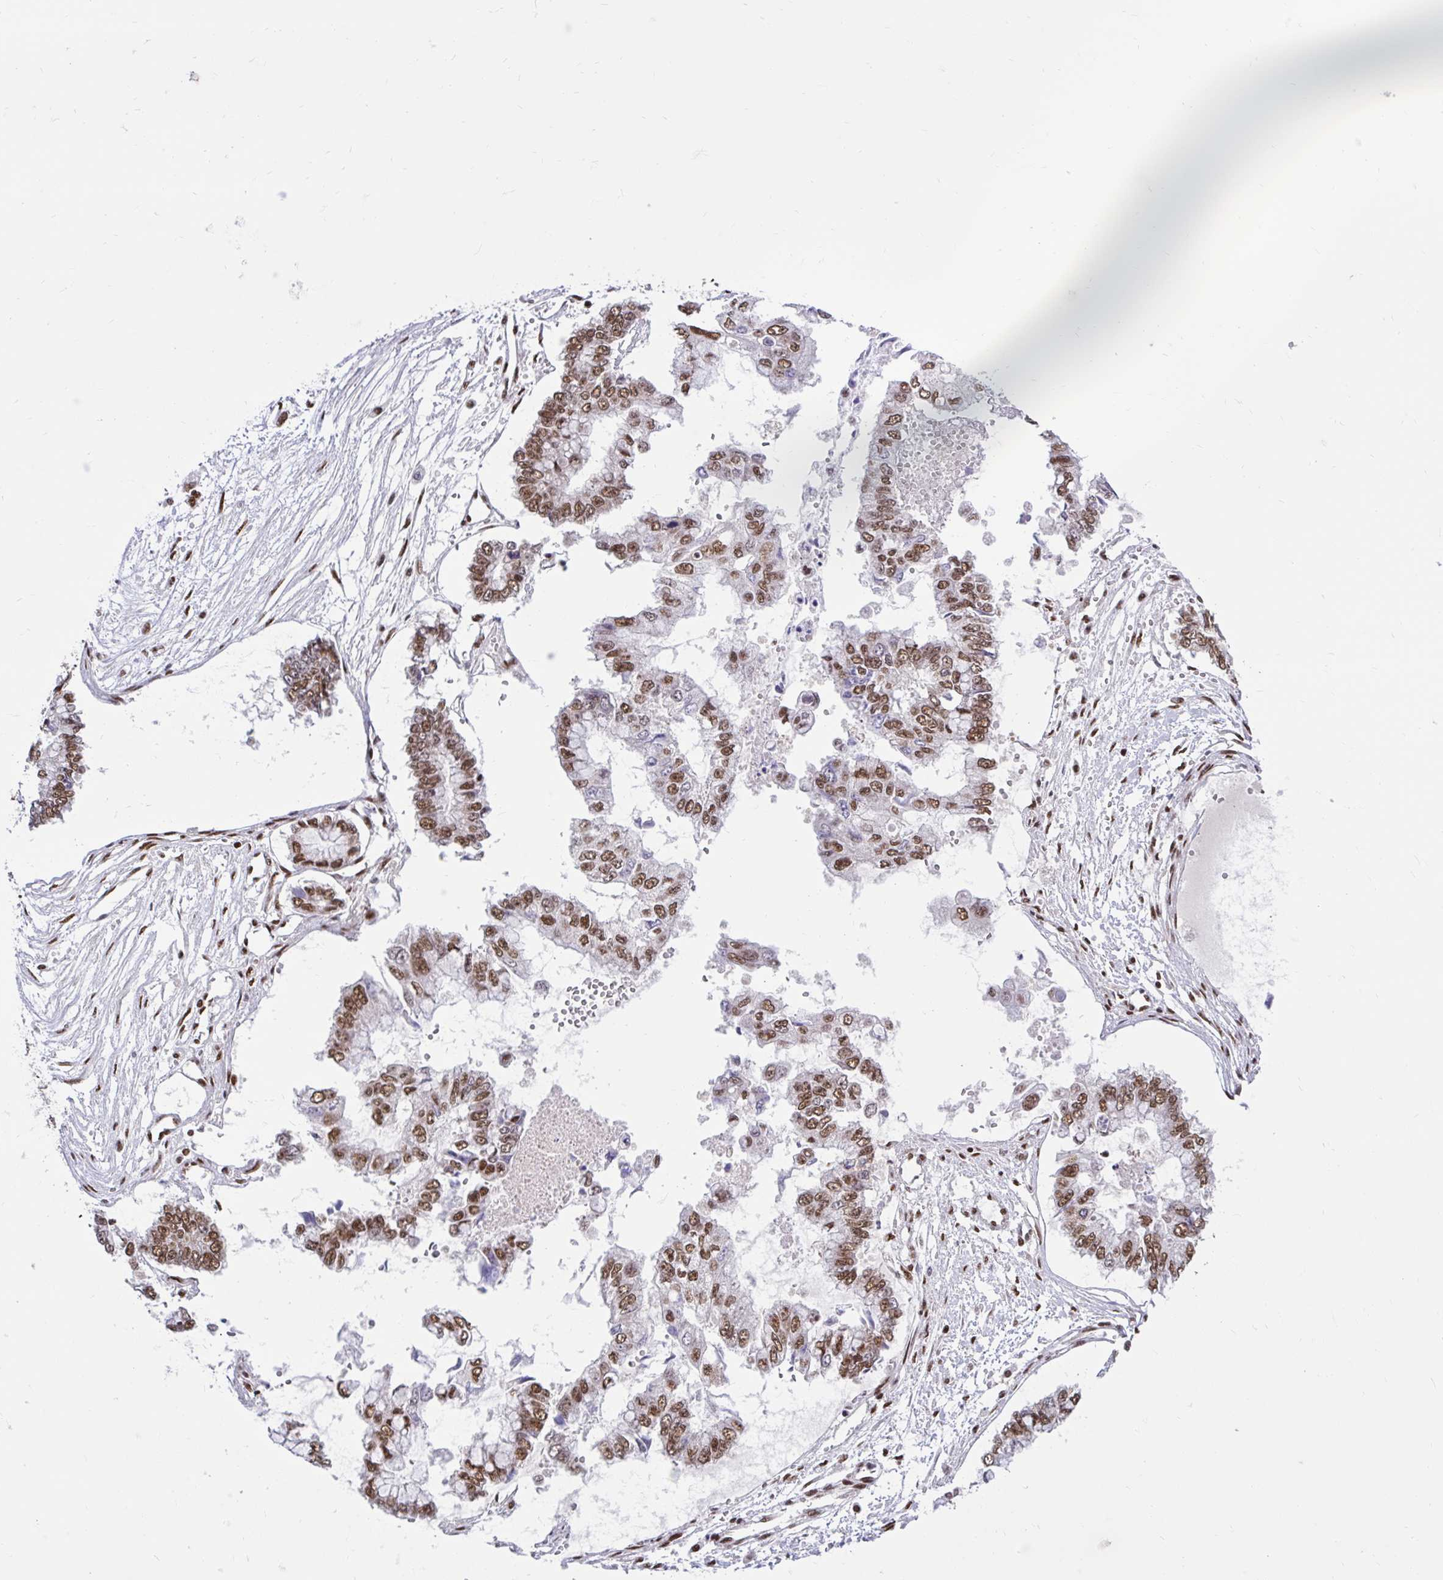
{"staining": {"intensity": "moderate", "quantity": ">75%", "location": "nuclear"}, "tissue": "ovarian cancer", "cell_type": "Tumor cells", "image_type": "cancer", "snomed": [{"axis": "morphology", "description": "Cystadenocarcinoma, mucinous, NOS"}, {"axis": "topography", "description": "Ovary"}], "caption": "Tumor cells demonstrate medium levels of moderate nuclear expression in about >75% of cells in human ovarian cancer (mucinous cystadenocarcinoma).", "gene": "ABCA9", "patient": {"sex": "female", "age": 72}}